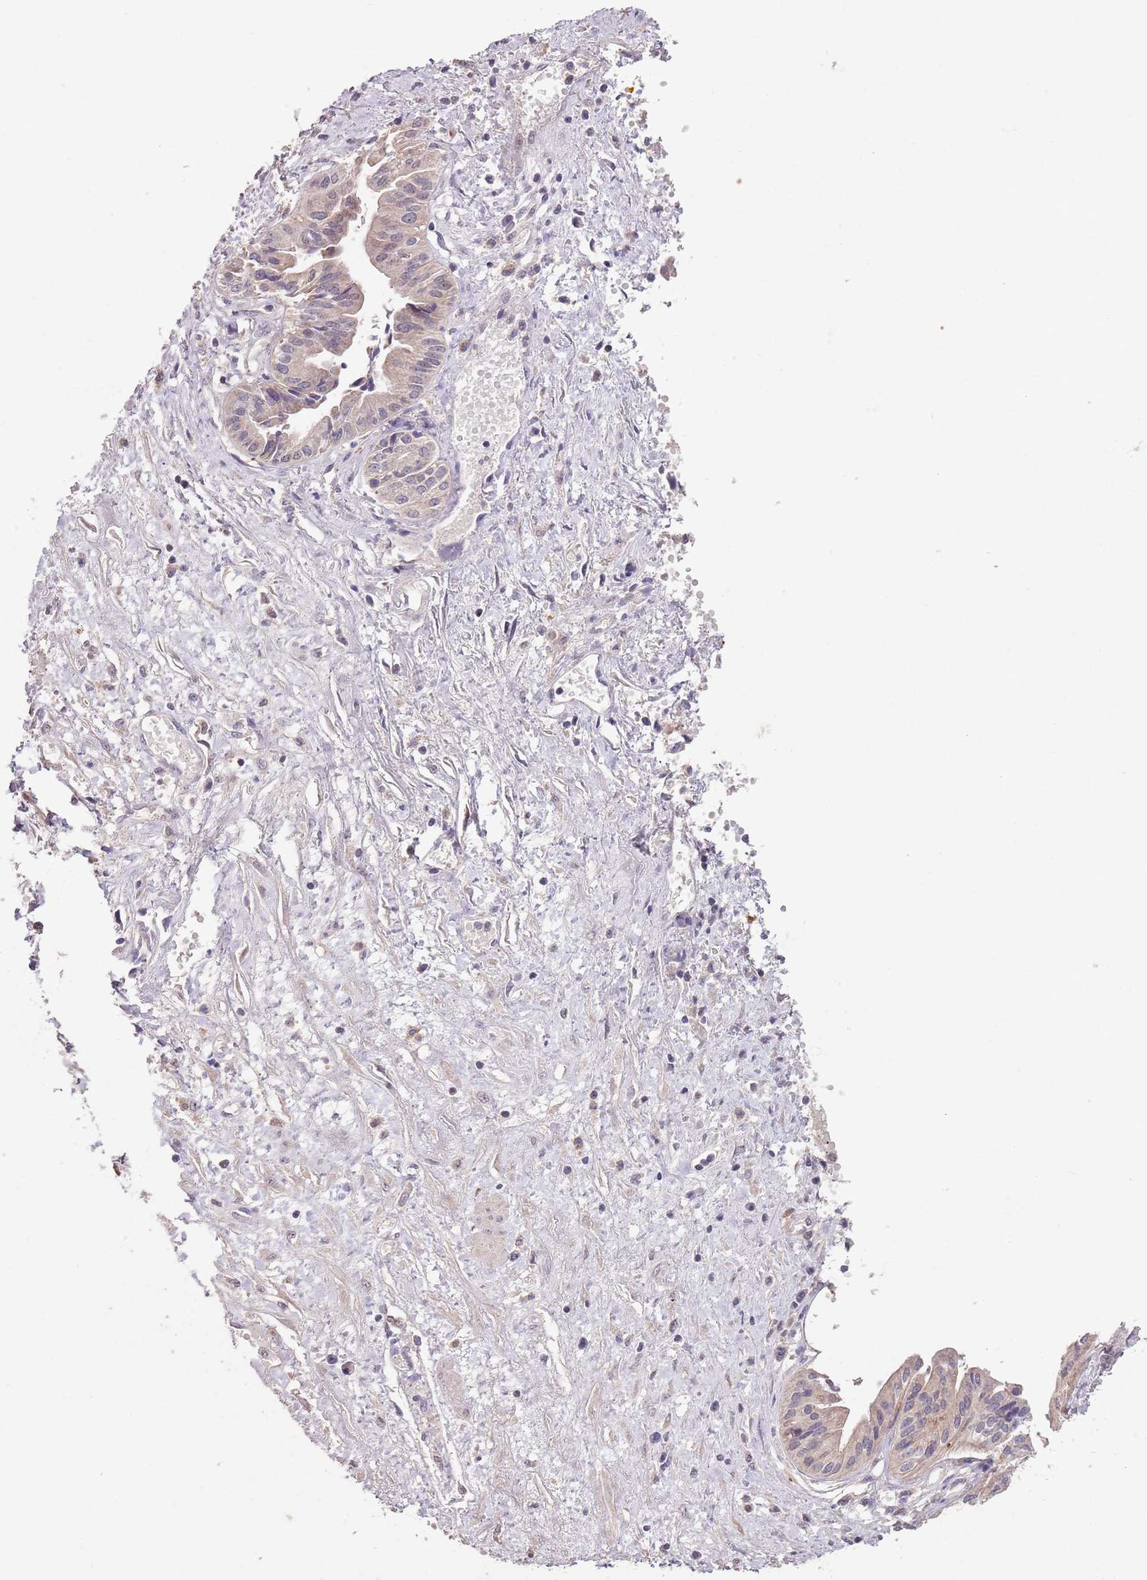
{"staining": {"intensity": "weak", "quantity": "25%-75%", "location": "cytoplasmic/membranous,nuclear"}, "tissue": "pancreatic cancer", "cell_type": "Tumor cells", "image_type": "cancer", "snomed": [{"axis": "morphology", "description": "Adenocarcinoma, NOS"}, {"axis": "topography", "description": "Pancreas"}], "caption": "Immunohistochemical staining of pancreatic adenocarcinoma demonstrates low levels of weak cytoplasmic/membranous and nuclear expression in approximately 25%-75% of tumor cells.", "gene": "NRDE2", "patient": {"sex": "female", "age": 50}}